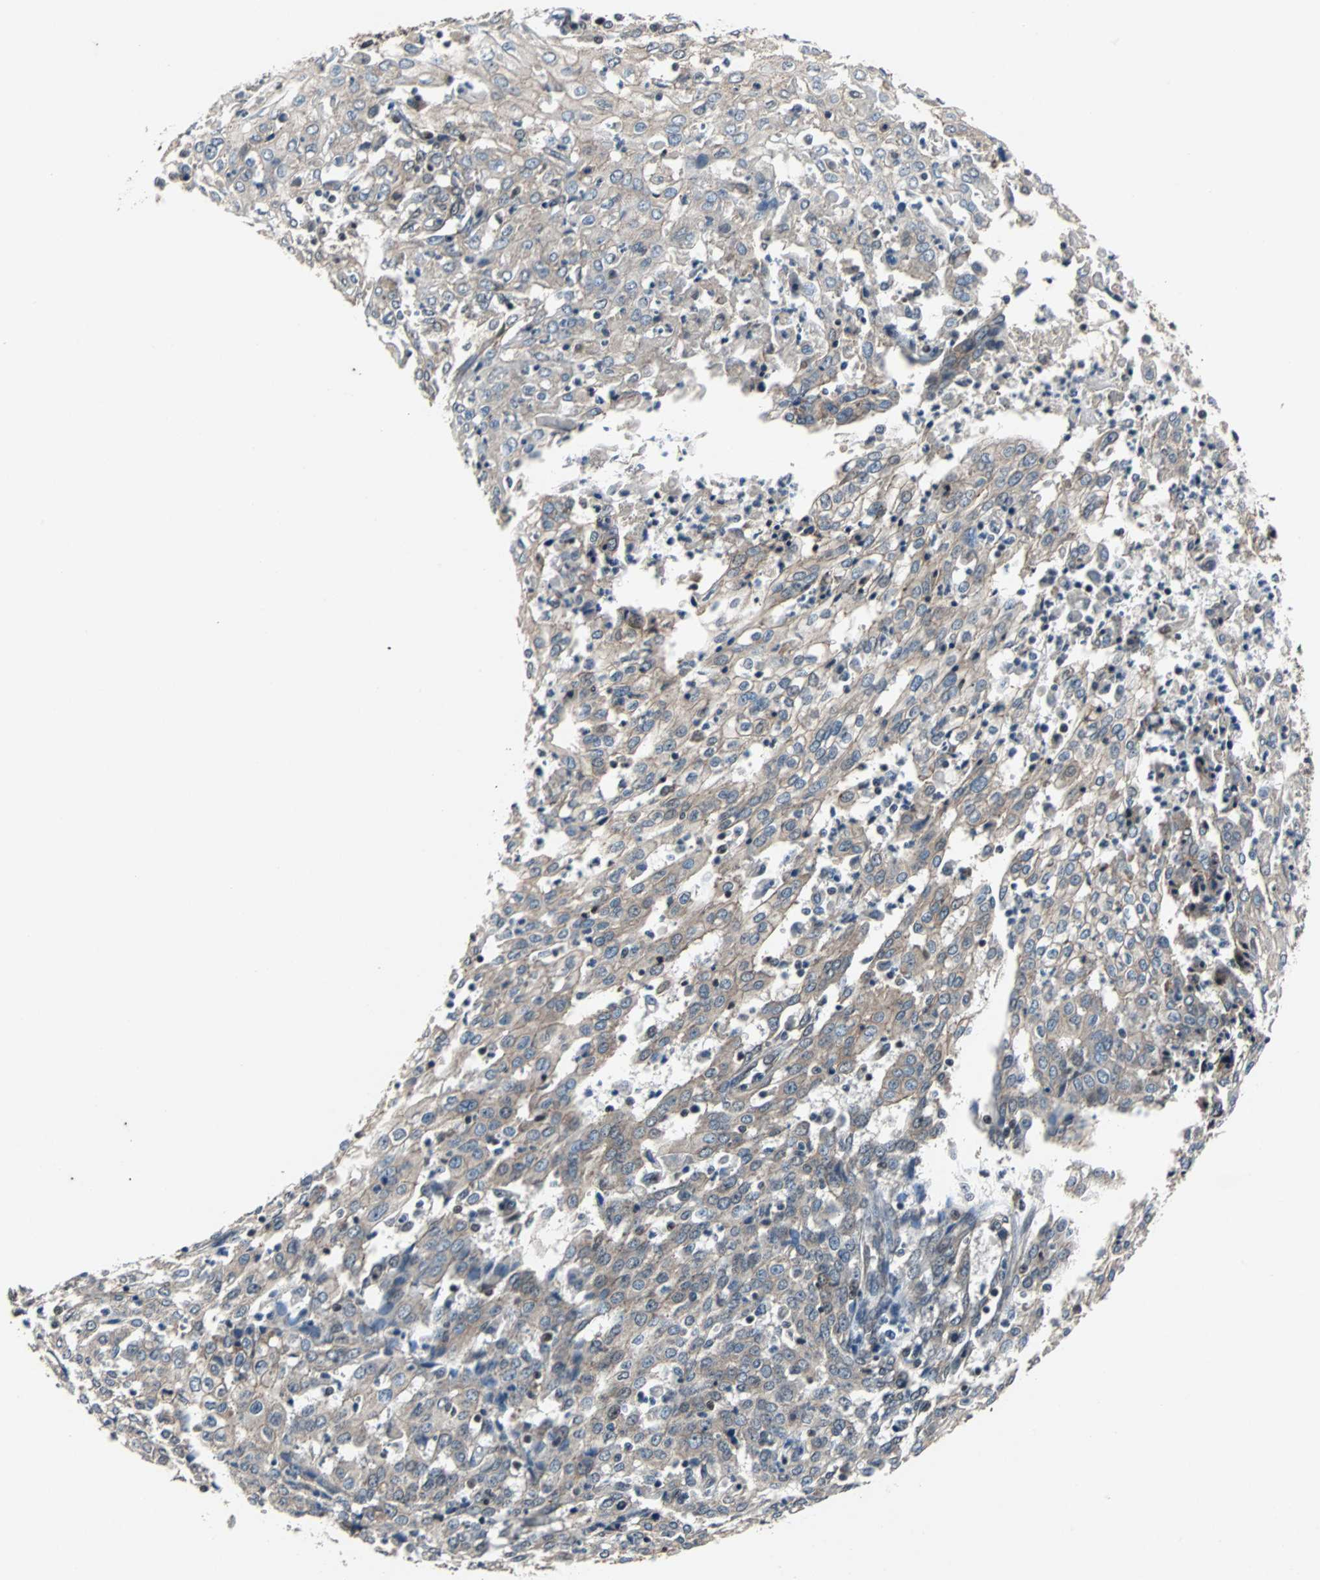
{"staining": {"intensity": "weak", "quantity": ">75%", "location": "cytoplasmic/membranous"}, "tissue": "cervical cancer", "cell_type": "Tumor cells", "image_type": "cancer", "snomed": [{"axis": "morphology", "description": "Squamous cell carcinoma, NOS"}, {"axis": "topography", "description": "Cervix"}], "caption": "Protein staining of cervical cancer tissue exhibits weak cytoplasmic/membranous expression in approximately >75% of tumor cells.", "gene": "LSR", "patient": {"sex": "female", "age": 39}}